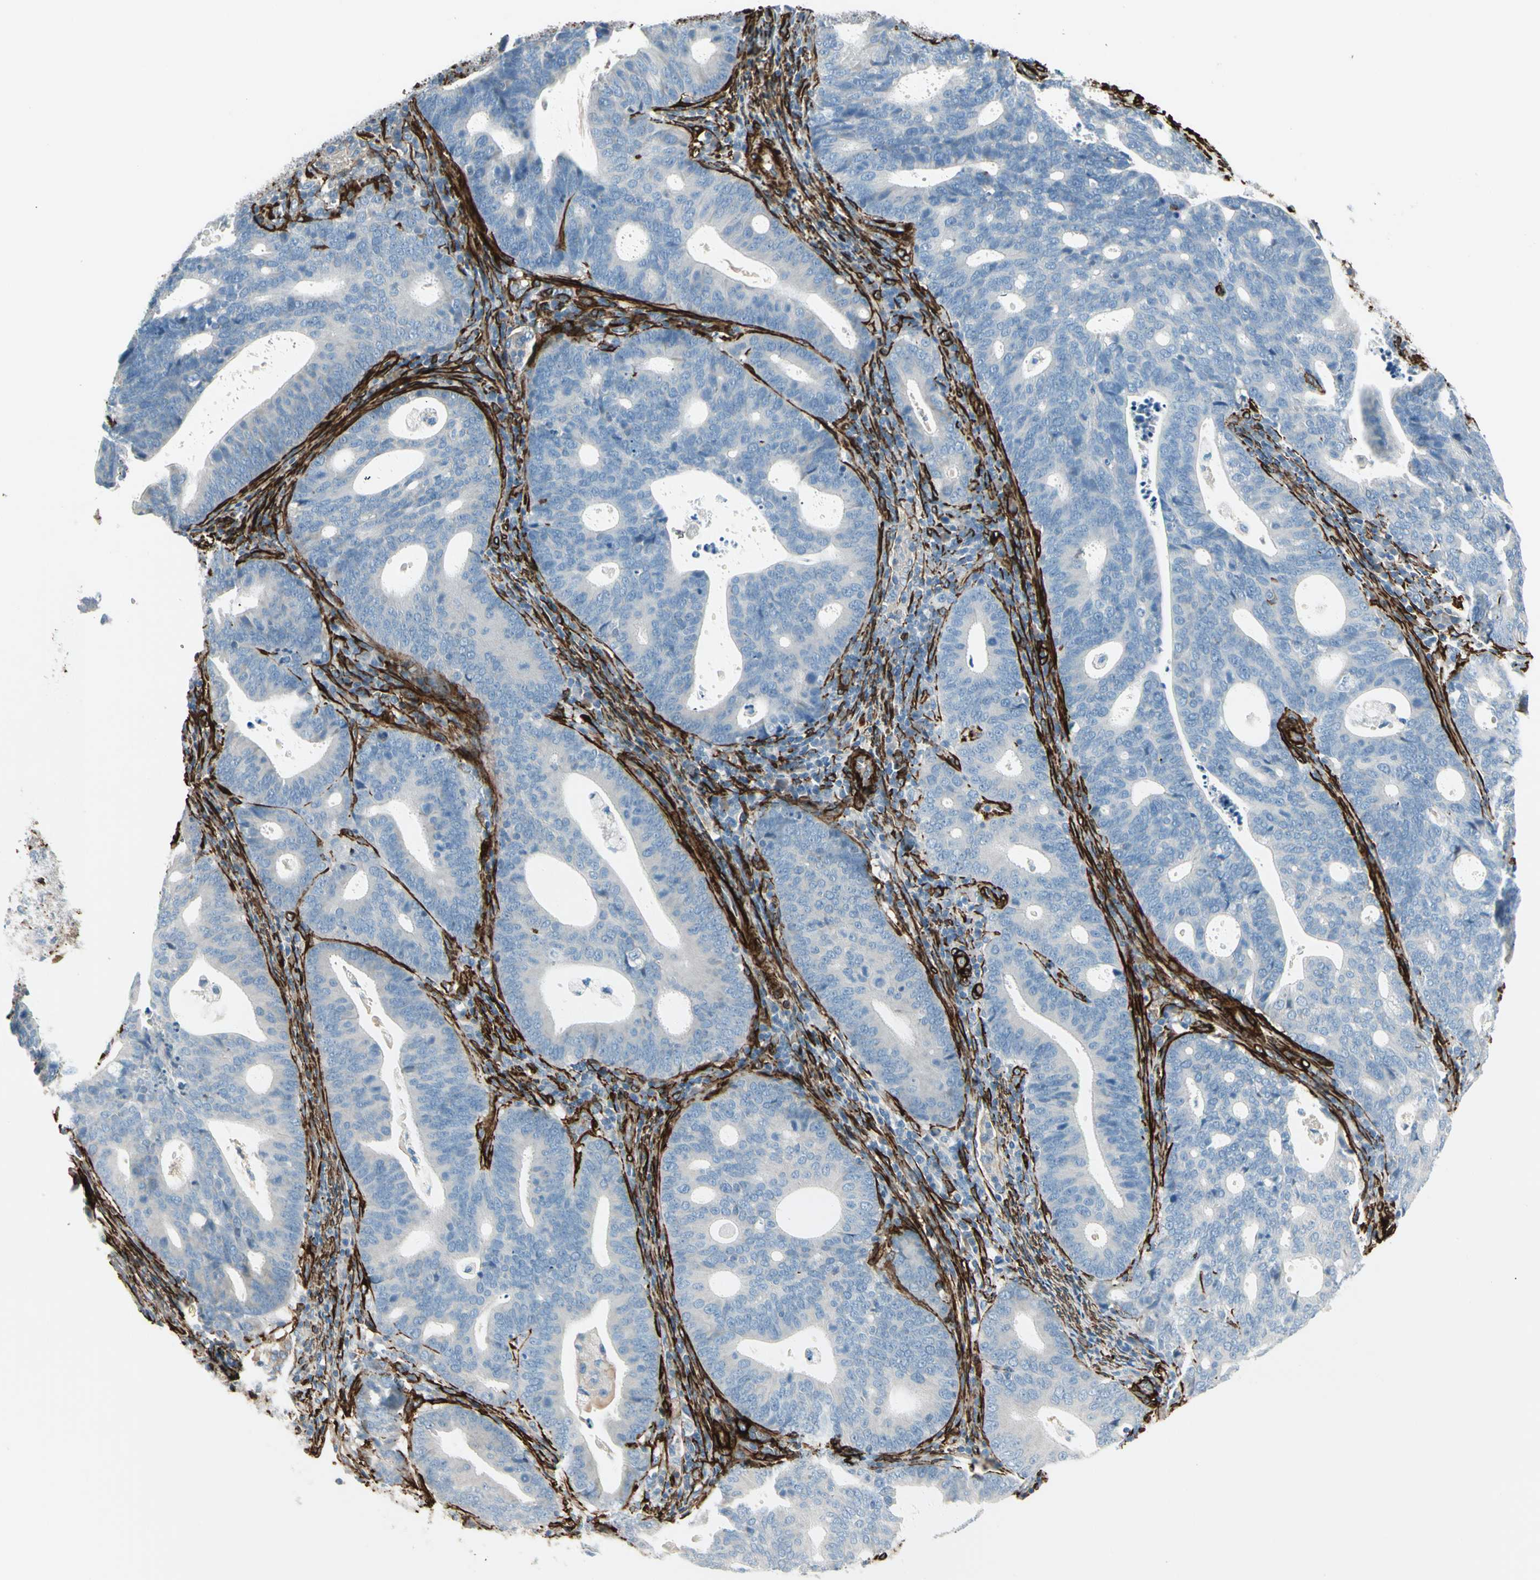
{"staining": {"intensity": "negative", "quantity": "none", "location": "none"}, "tissue": "endometrial cancer", "cell_type": "Tumor cells", "image_type": "cancer", "snomed": [{"axis": "morphology", "description": "Adenocarcinoma, NOS"}, {"axis": "topography", "description": "Uterus"}], "caption": "An immunohistochemistry (IHC) histopathology image of endometrial adenocarcinoma is shown. There is no staining in tumor cells of endometrial adenocarcinoma. (Brightfield microscopy of DAB immunohistochemistry at high magnification).", "gene": "CALD1", "patient": {"sex": "female", "age": 83}}